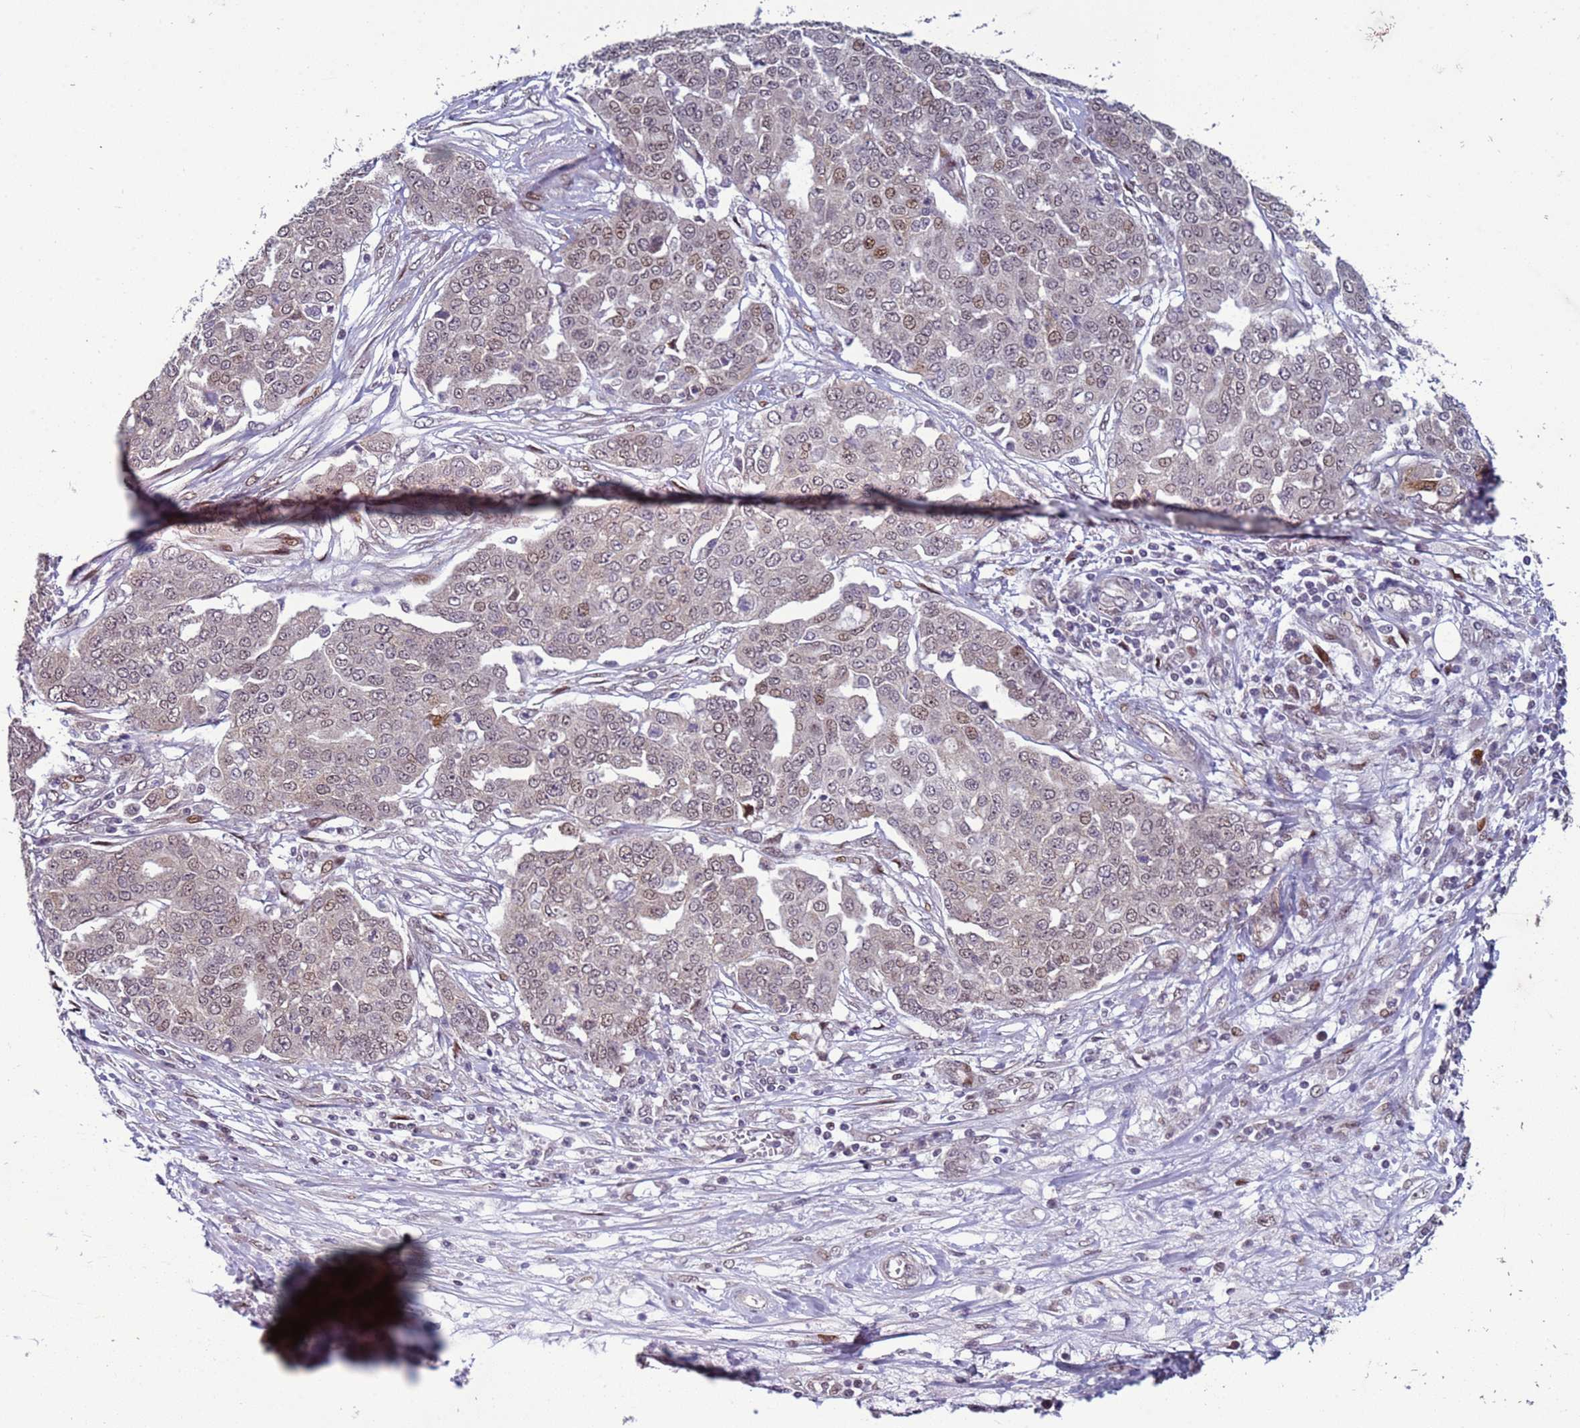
{"staining": {"intensity": "weak", "quantity": "25%-75%", "location": "nuclear"}, "tissue": "ovarian cancer", "cell_type": "Tumor cells", "image_type": "cancer", "snomed": [{"axis": "morphology", "description": "Cystadenocarcinoma, serous, NOS"}, {"axis": "topography", "description": "Soft tissue"}, {"axis": "topography", "description": "Ovary"}], "caption": "Ovarian serous cystadenocarcinoma stained for a protein (brown) reveals weak nuclear positive positivity in about 25%-75% of tumor cells.", "gene": "SHC3", "patient": {"sex": "female", "age": 57}}